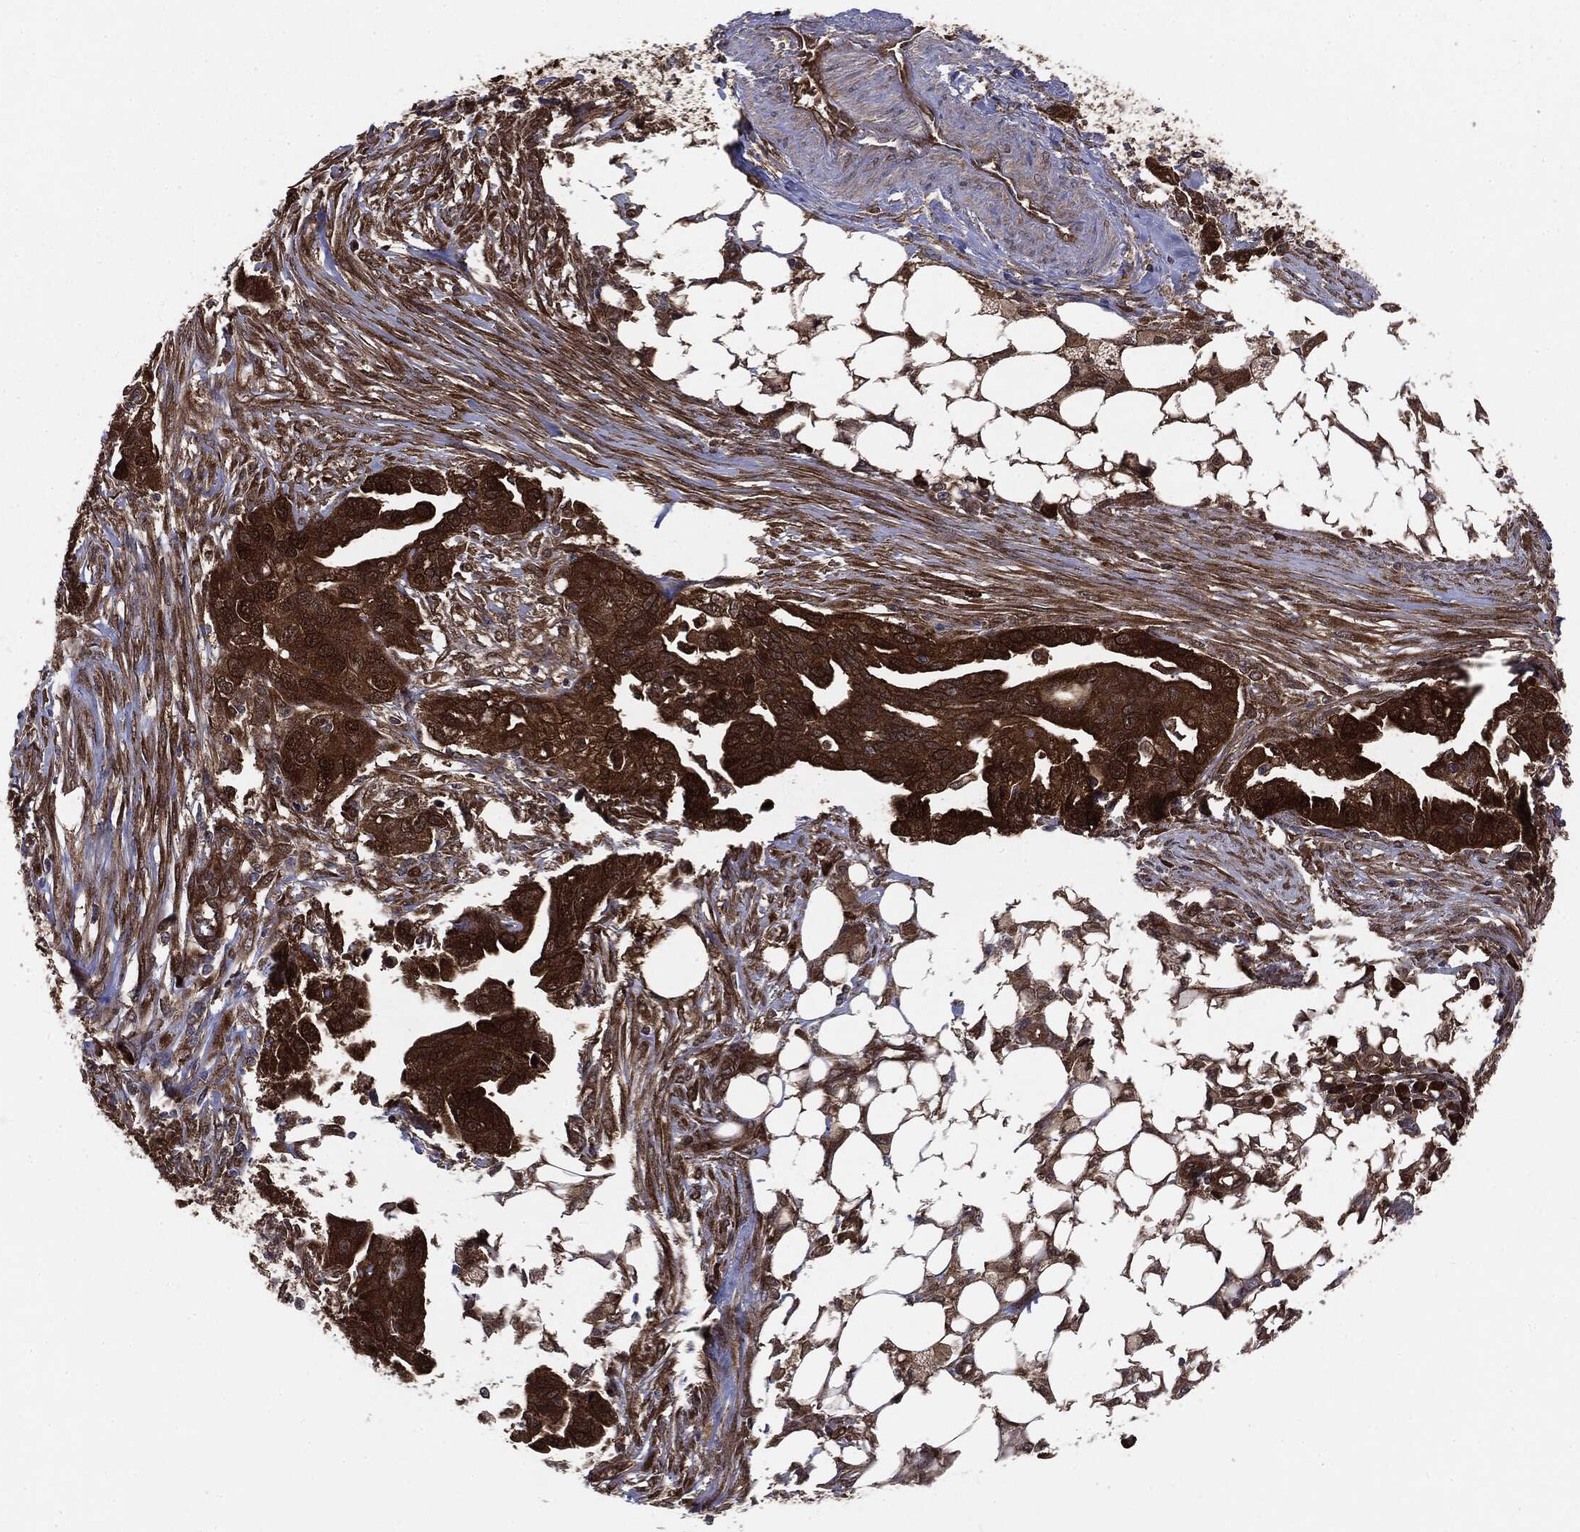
{"staining": {"intensity": "strong", "quantity": ">75%", "location": "cytoplasmic/membranous"}, "tissue": "ovarian cancer", "cell_type": "Tumor cells", "image_type": "cancer", "snomed": [{"axis": "morphology", "description": "Carcinoma, endometroid"}, {"axis": "morphology", "description": "Cystadenocarcinoma, serous, NOS"}, {"axis": "topography", "description": "Ovary"}], "caption": "Serous cystadenocarcinoma (ovarian) stained for a protein (brown) displays strong cytoplasmic/membranous positive staining in about >75% of tumor cells.", "gene": "NME1", "patient": {"sex": "female", "age": 45}}